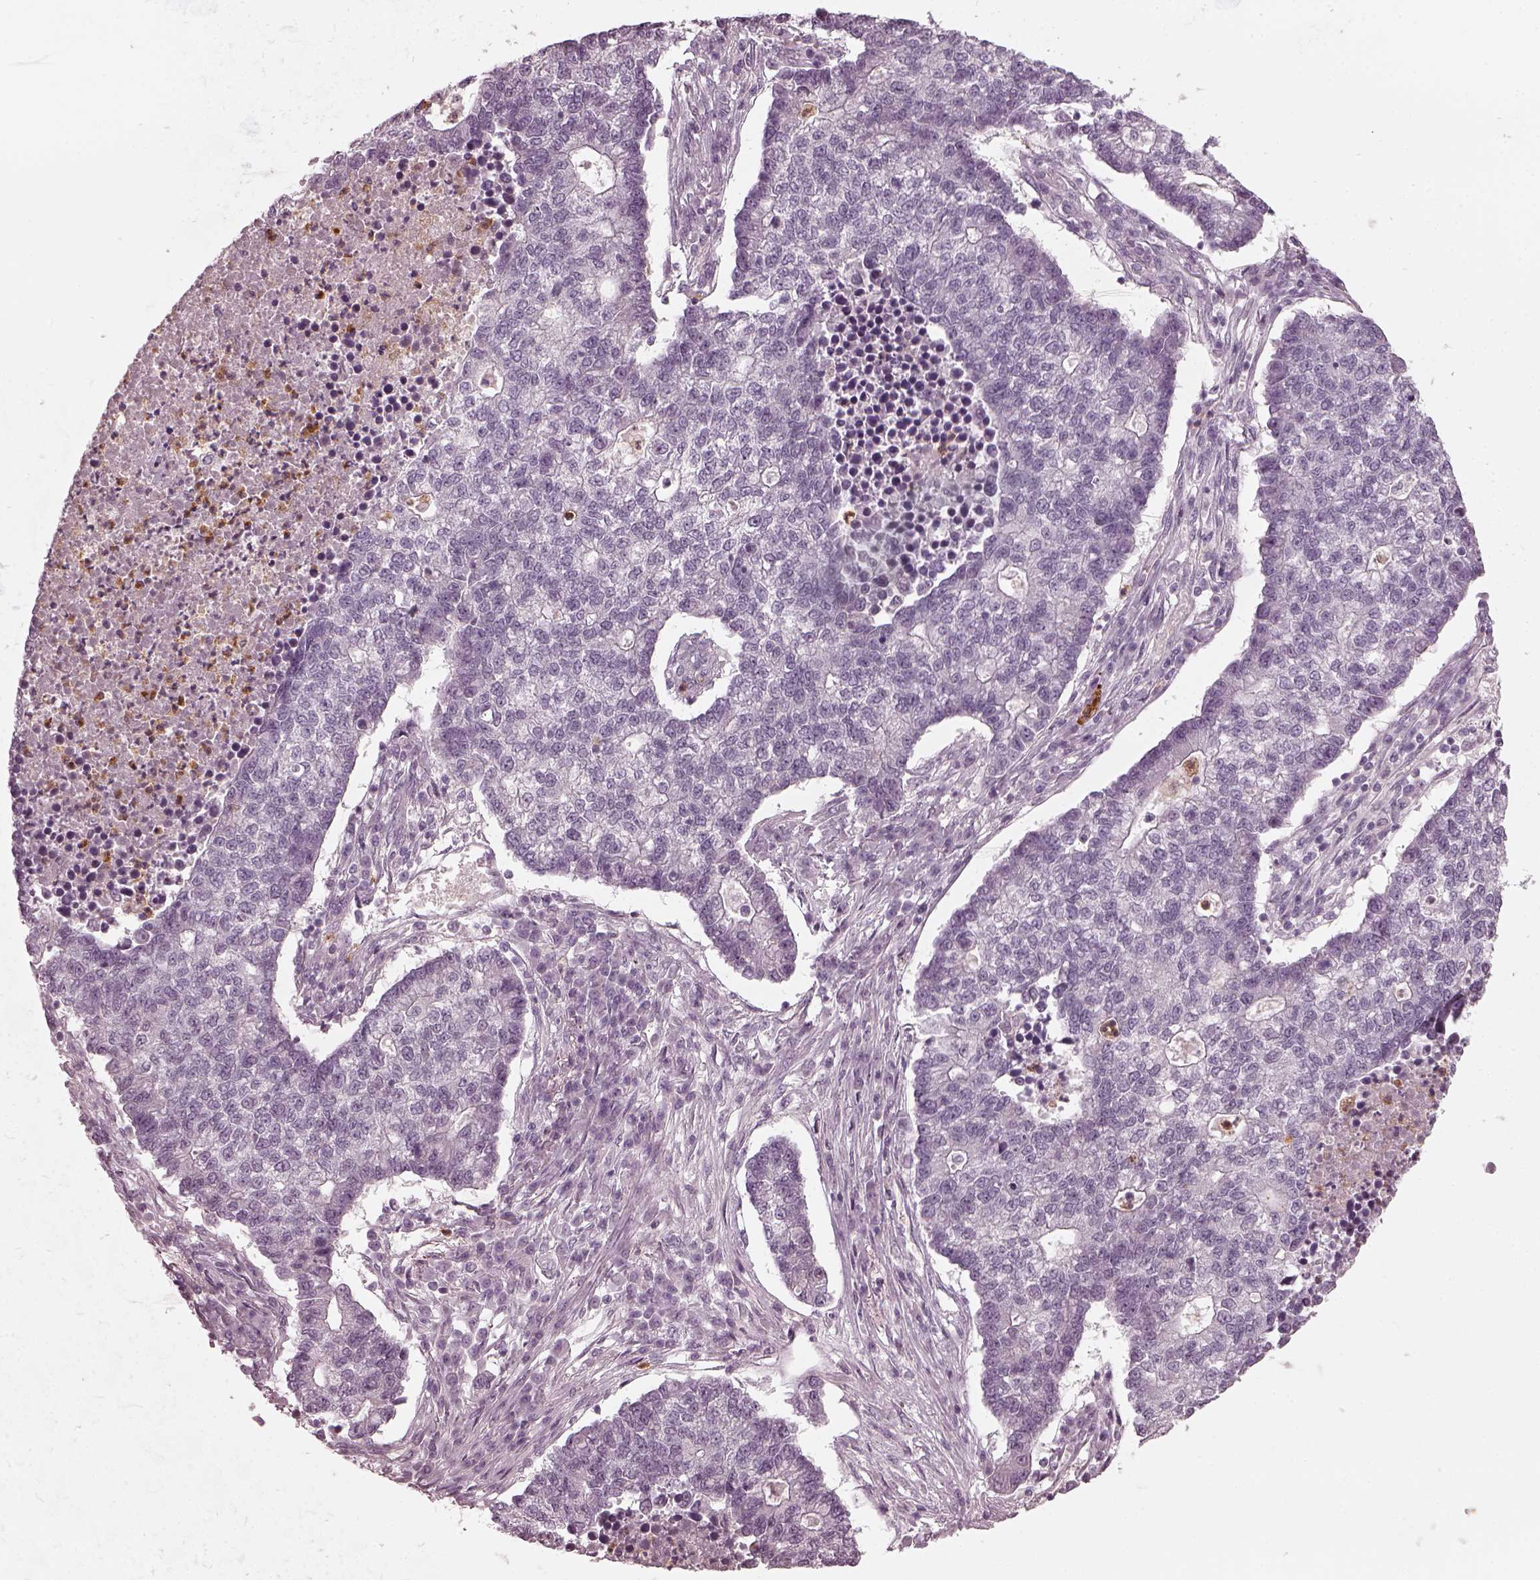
{"staining": {"intensity": "negative", "quantity": "none", "location": "none"}, "tissue": "lung cancer", "cell_type": "Tumor cells", "image_type": "cancer", "snomed": [{"axis": "morphology", "description": "Adenocarcinoma, NOS"}, {"axis": "topography", "description": "Lung"}], "caption": "IHC histopathology image of neoplastic tissue: lung cancer stained with DAB (3,3'-diaminobenzidine) reveals no significant protein positivity in tumor cells.", "gene": "CHIT1", "patient": {"sex": "male", "age": 57}}